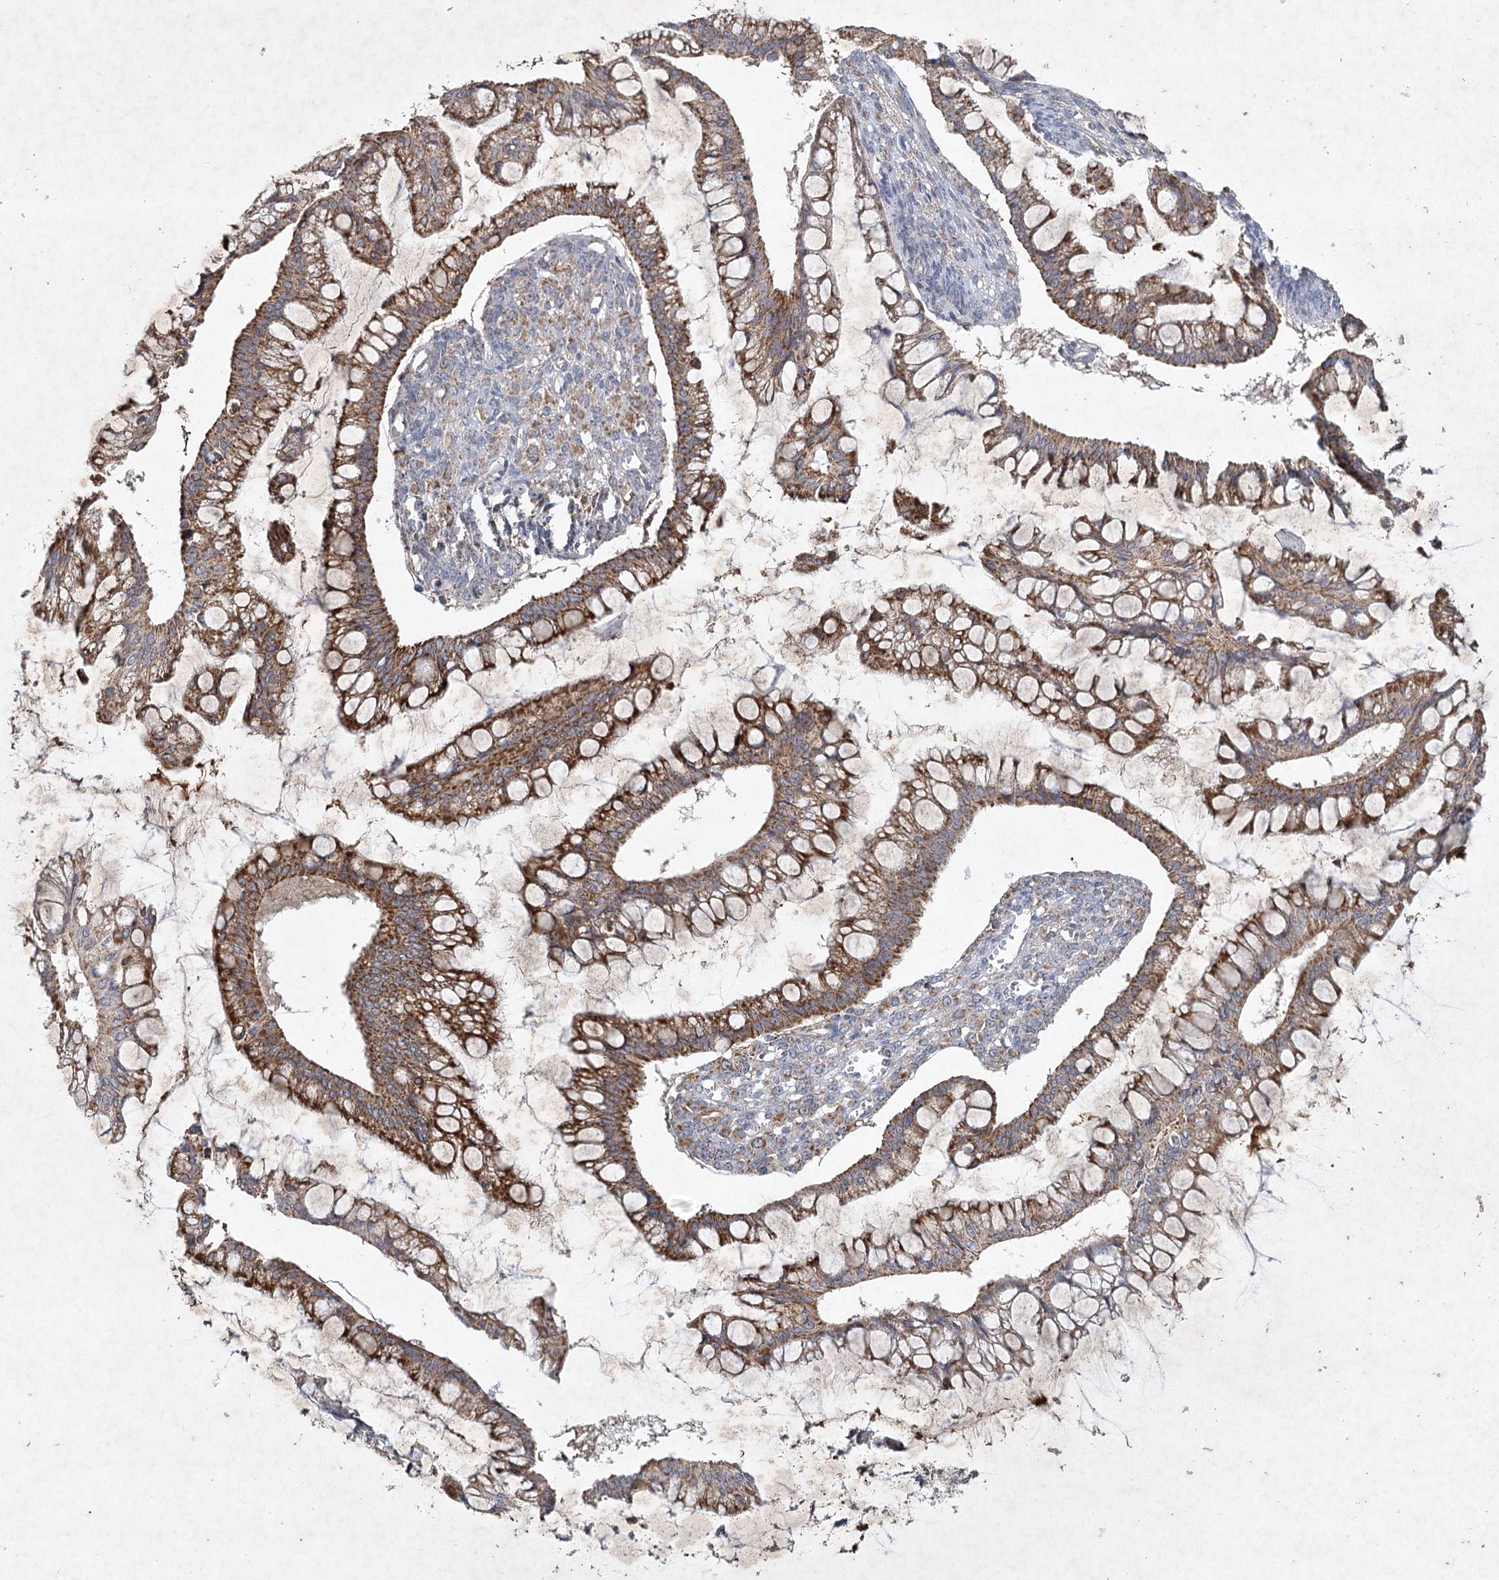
{"staining": {"intensity": "moderate", "quantity": ">75%", "location": "cytoplasmic/membranous"}, "tissue": "ovarian cancer", "cell_type": "Tumor cells", "image_type": "cancer", "snomed": [{"axis": "morphology", "description": "Cystadenocarcinoma, mucinous, NOS"}, {"axis": "topography", "description": "Ovary"}], "caption": "A brown stain highlights moderate cytoplasmic/membranous staining of a protein in ovarian mucinous cystadenocarcinoma tumor cells.", "gene": "MRPL44", "patient": {"sex": "female", "age": 73}}